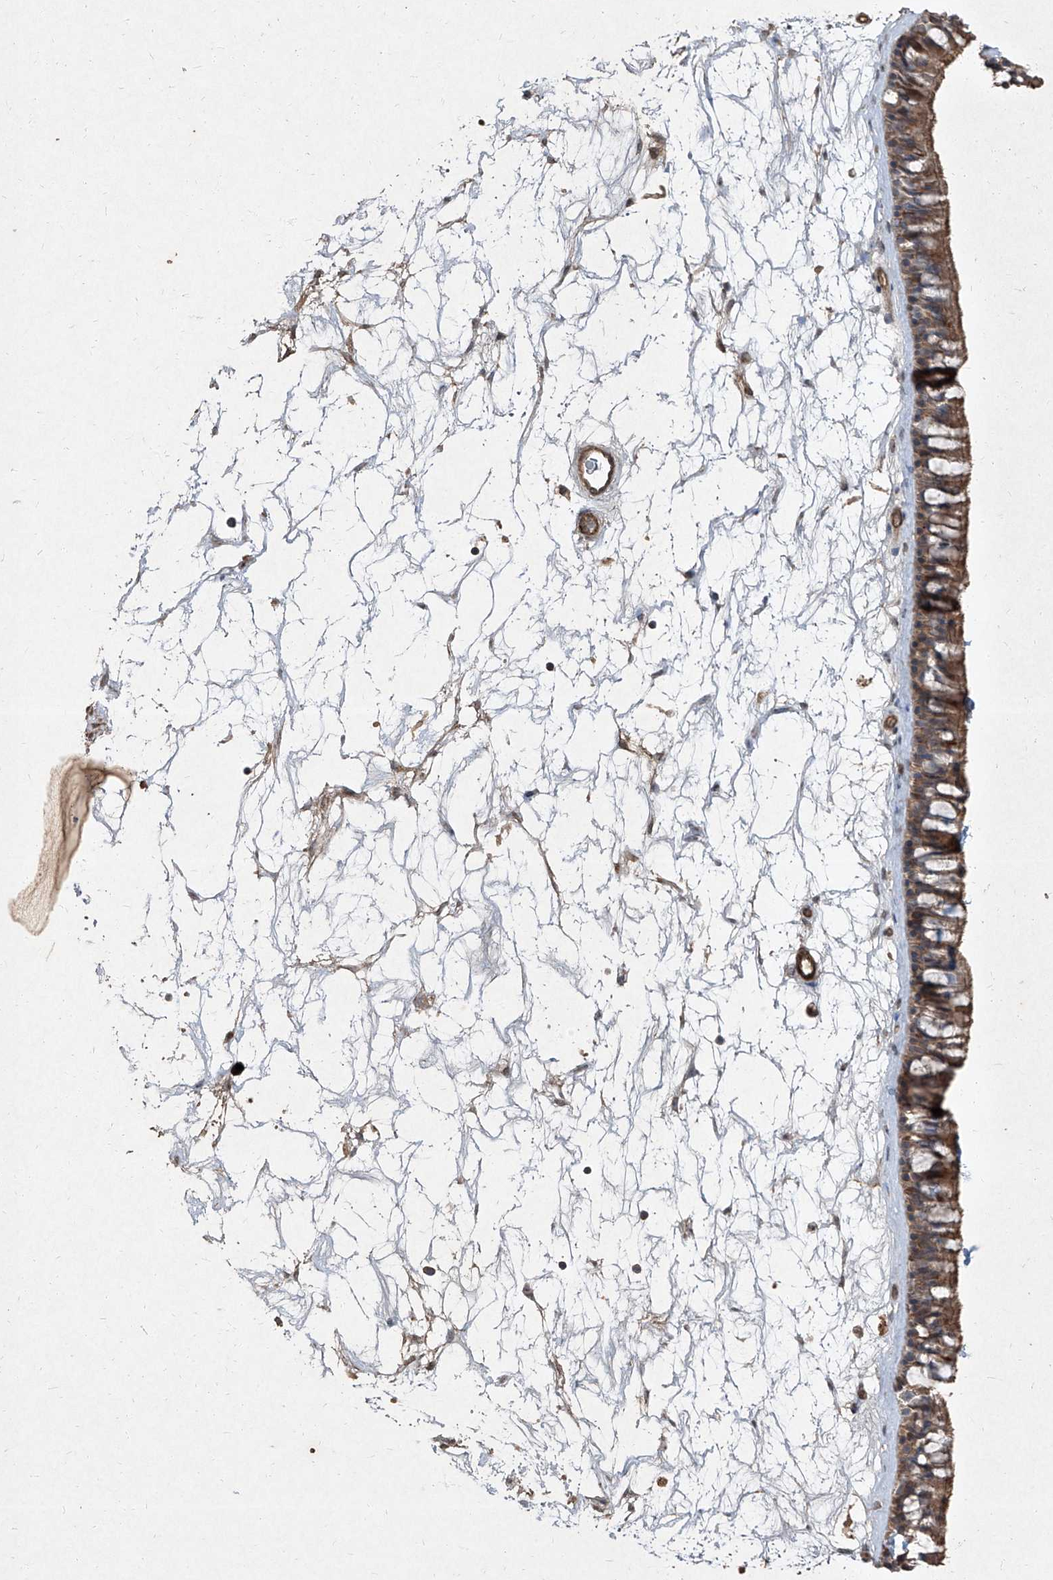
{"staining": {"intensity": "moderate", "quantity": ">75%", "location": "cytoplasmic/membranous"}, "tissue": "nasopharynx", "cell_type": "Respiratory epithelial cells", "image_type": "normal", "snomed": [{"axis": "morphology", "description": "Normal tissue, NOS"}, {"axis": "topography", "description": "Nasopharynx"}], "caption": "Normal nasopharynx reveals moderate cytoplasmic/membranous staining in approximately >75% of respiratory epithelial cells, visualized by immunohistochemistry.", "gene": "CCN1", "patient": {"sex": "male", "age": 64}}